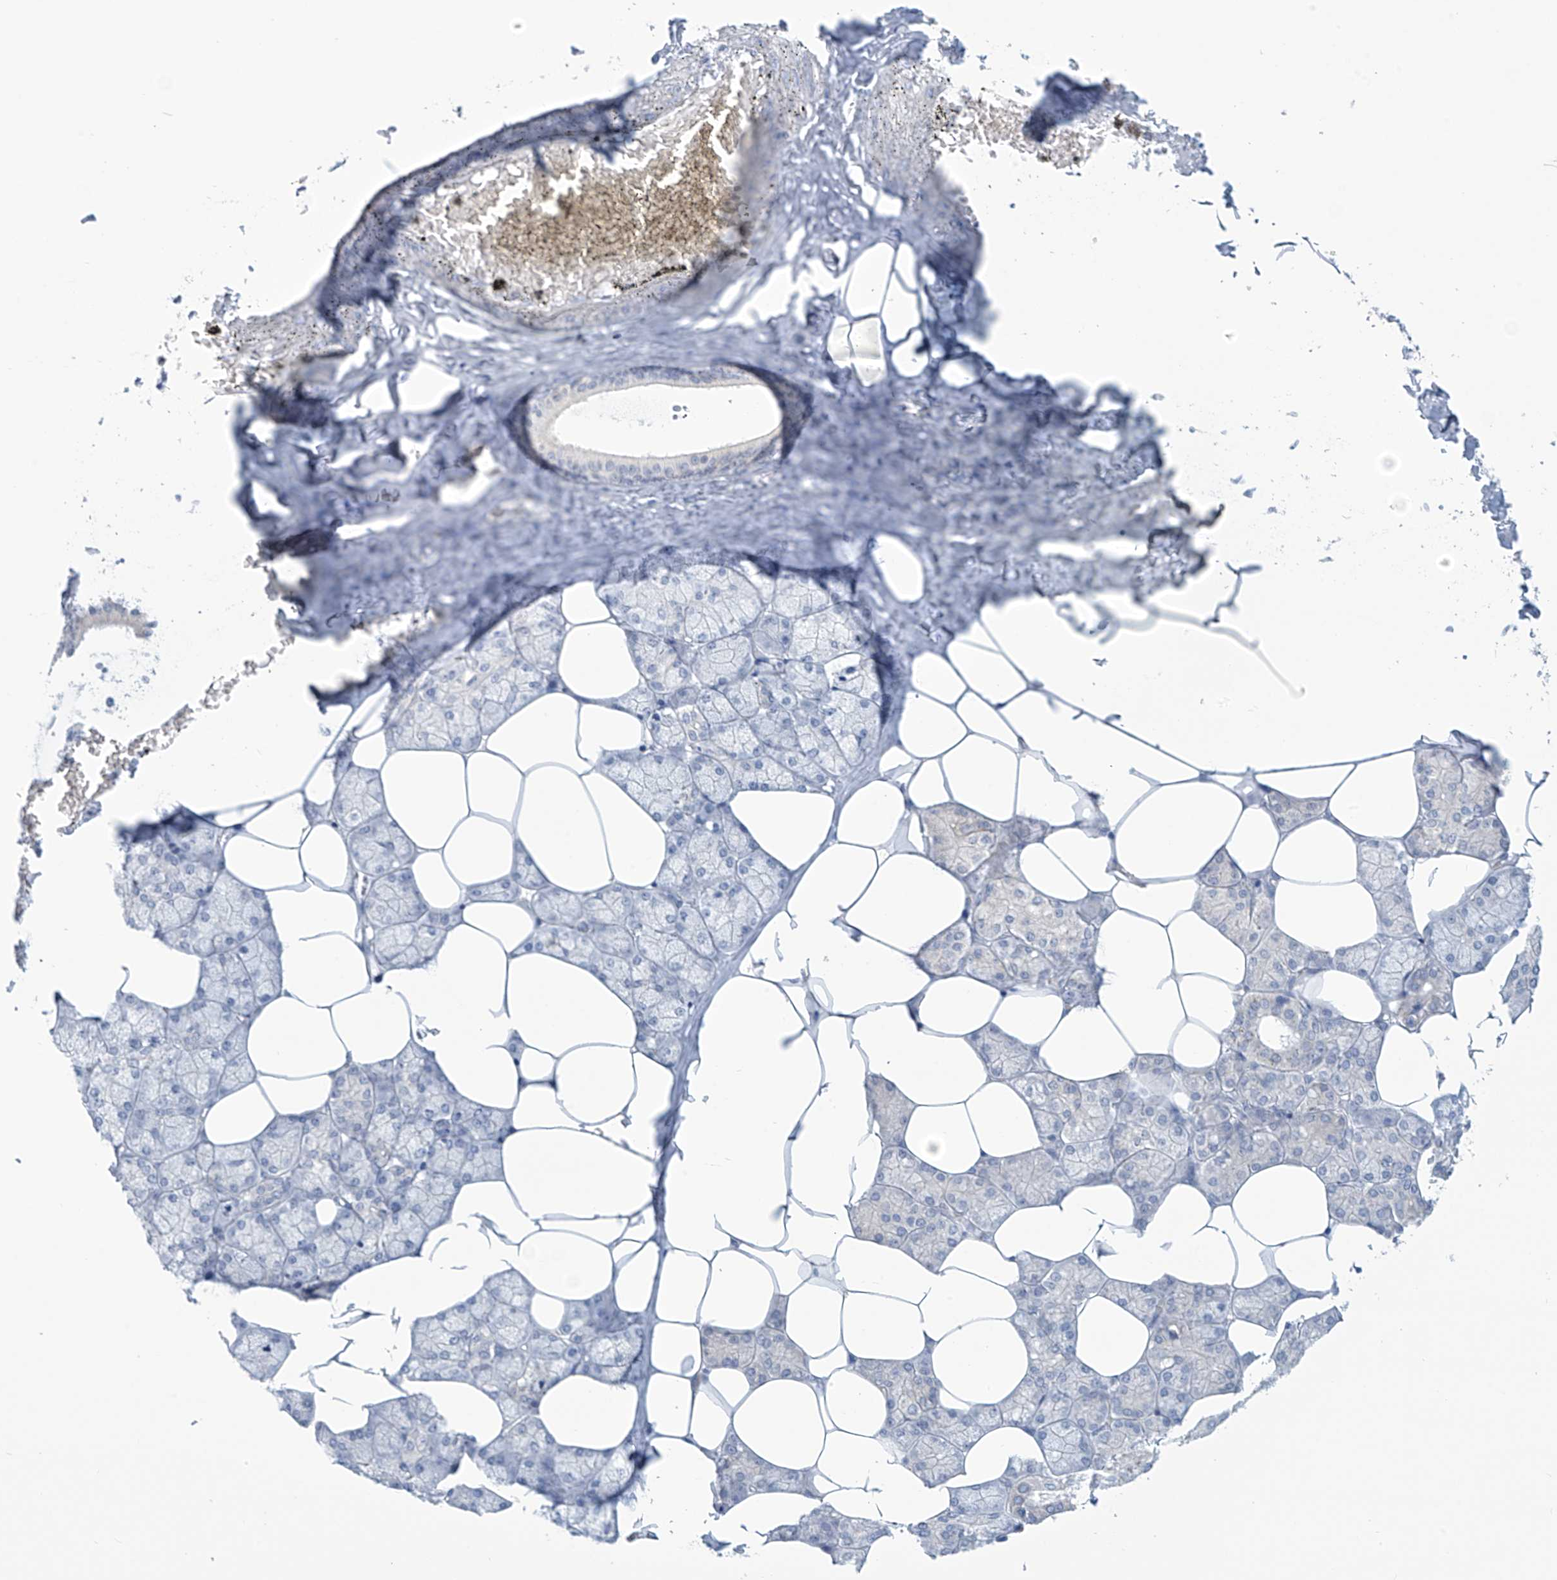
{"staining": {"intensity": "moderate", "quantity": "<25%", "location": "cytoplasmic/membranous"}, "tissue": "salivary gland", "cell_type": "Glandular cells", "image_type": "normal", "snomed": [{"axis": "morphology", "description": "Normal tissue, NOS"}, {"axis": "topography", "description": "Salivary gland"}], "caption": "Salivary gland stained with DAB (3,3'-diaminobenzidine) immunohistochemistry (IHC) shows low levels of moderate cytoplasmic/membranous expression in approximately <25% of glandular cells.", "gene": "IBA57", "patient": {"sex": "male", "age": 62}}